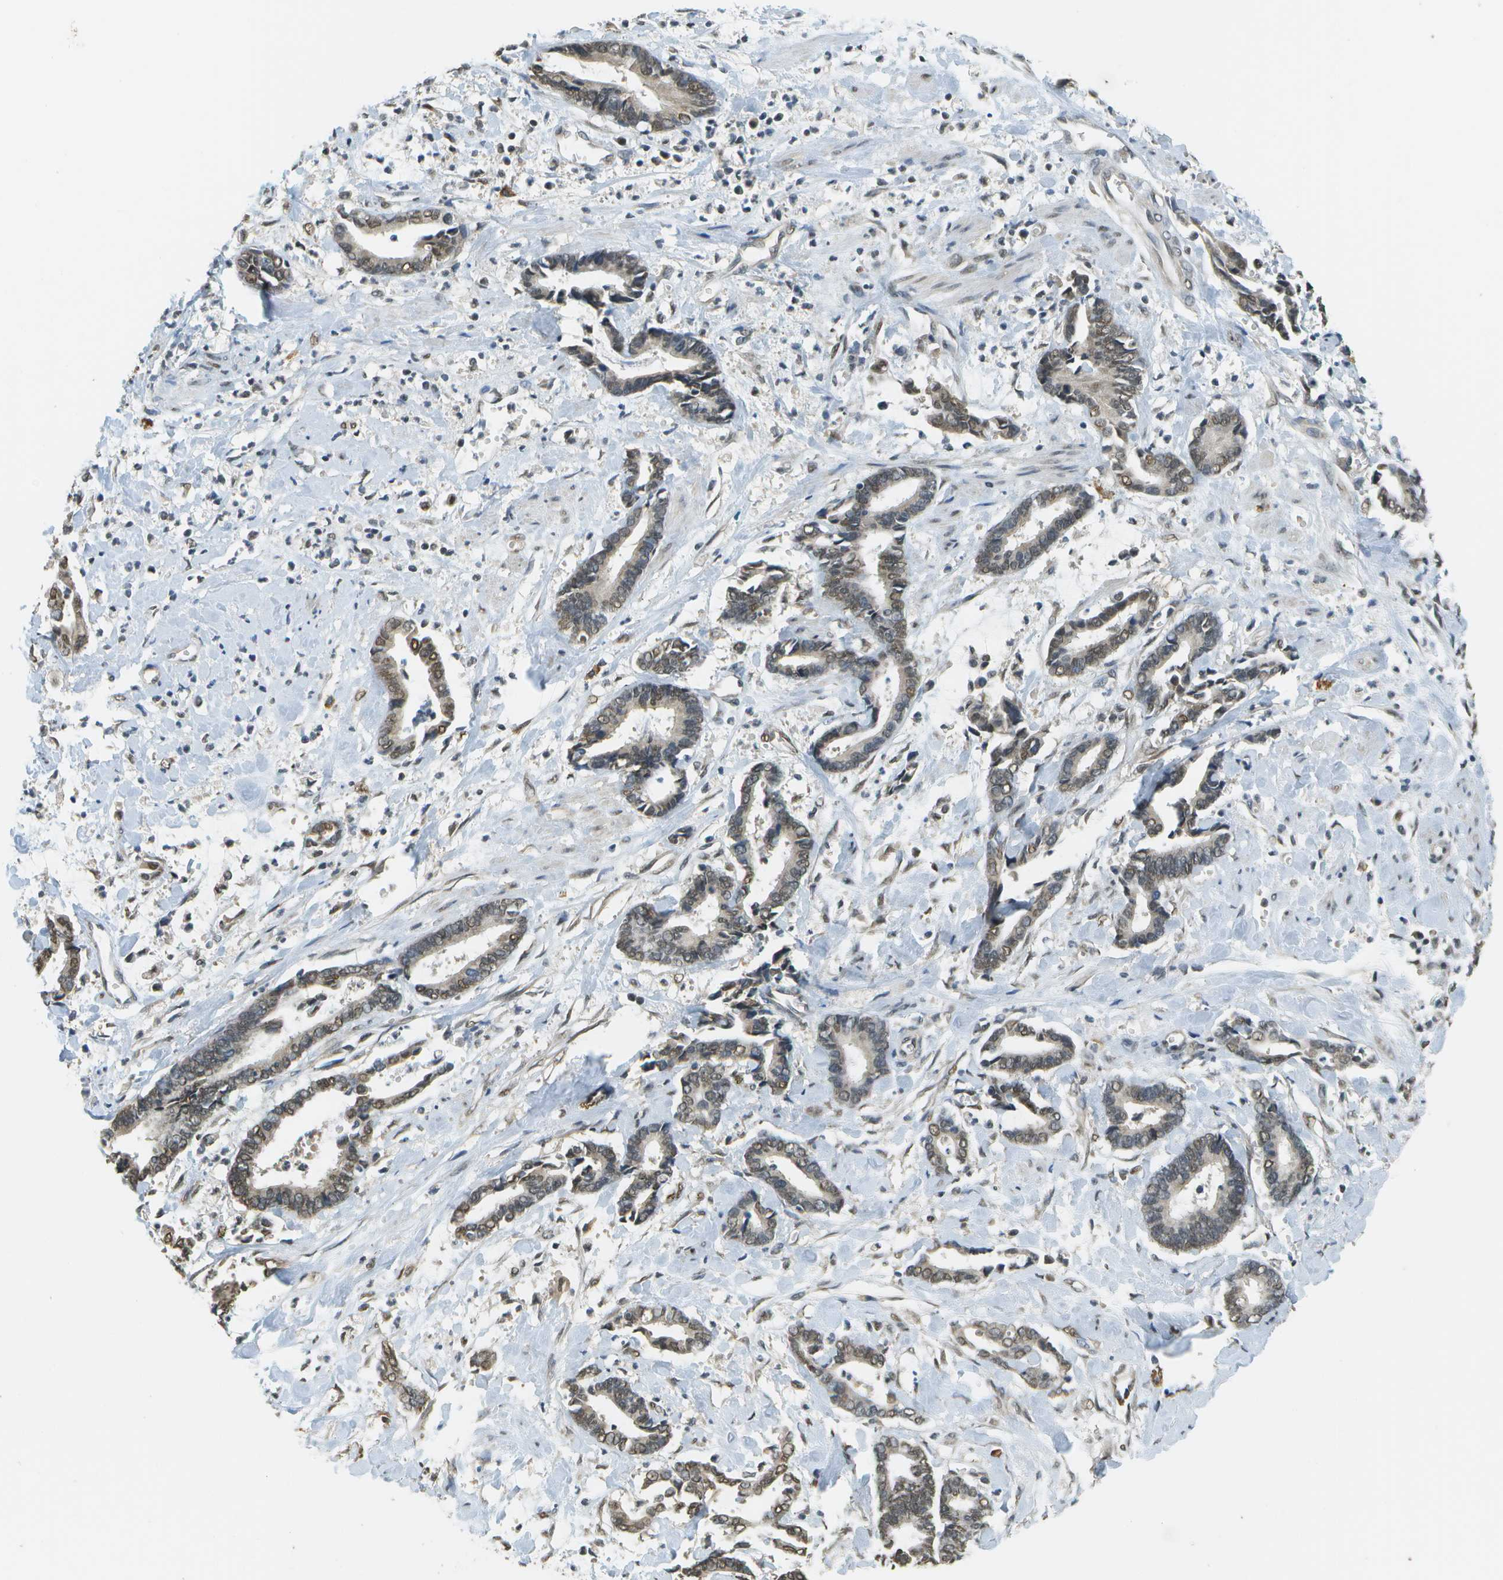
{"staining": {"intensity": "moderate", "quantity": "25%-75%", "location": "nuclear"}, "tissue": "cervical cancer", "cell_type": "Tumor cells", "image_type": "cancer", "snomed": [{"axis": "morphology", "description": "Adenocarcinoma, NOS"}, {"axis": "topography", "description": "Cervix"}], "caption": "Protein analysis of cervical cancer tissue shows moderate nuclear expression in approximately 25%-75% of tumor cells.", "gene": "ABL2", "patient": {"sex": "female", "age": 44}}